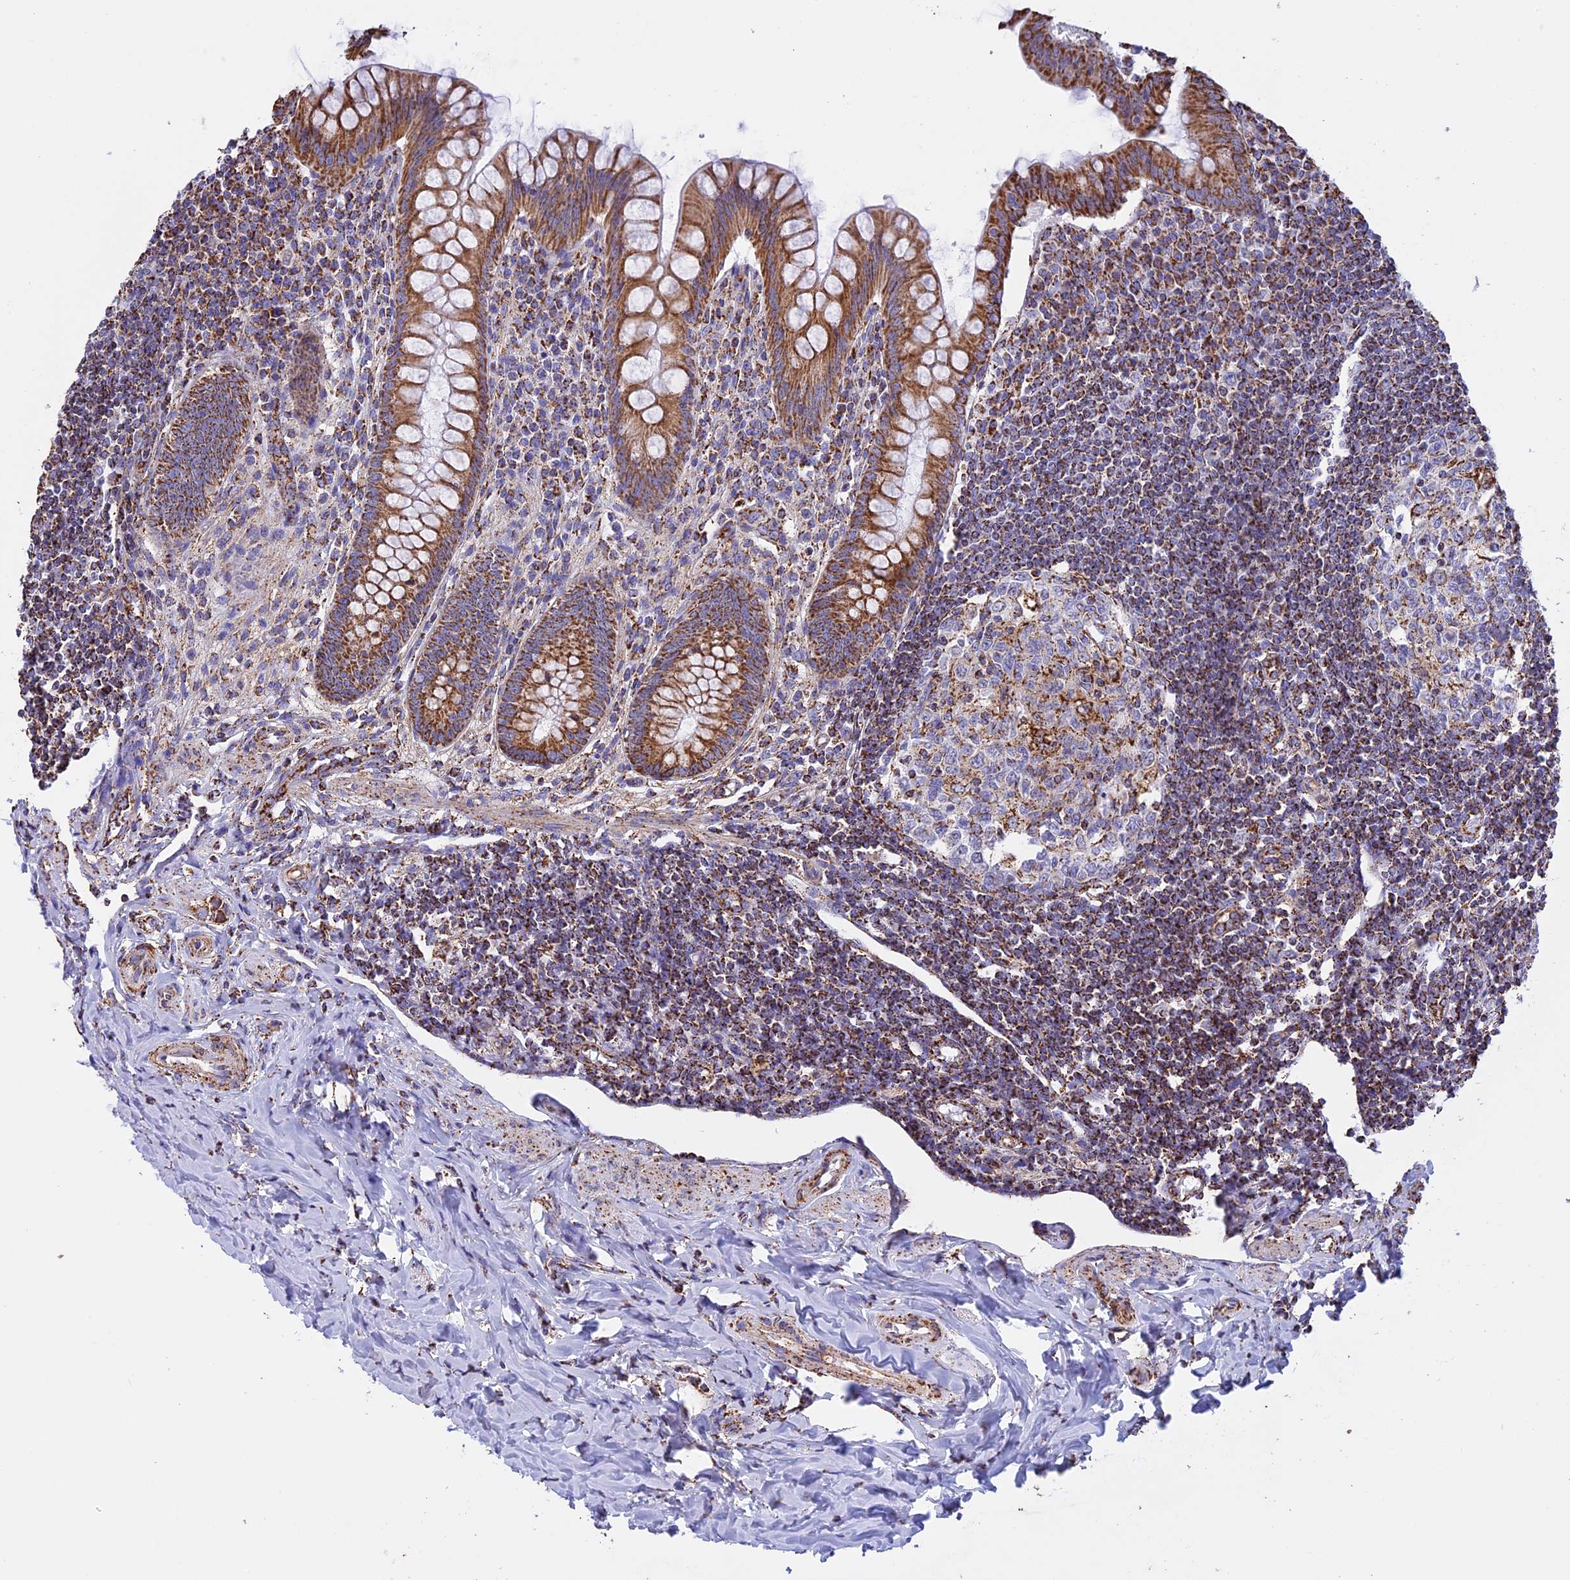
{"staining": {"intensity": "moderate", "quantity": ">75%", "location": "cytoplasmic/membranous"}, "tissue": "appendix", "cell_type": "Glandular cells", "image_type": "normal", "snomed": [{"axis": "morphology", "description": "Normal tissue, NOS"}, {"axis": "topography", "description": "Appendix"}], "caption": "Protein analysis of unremarkable appendix displays moderate cytoplasmic/membranous positivity in approximately >75% of glandular cells.", "gene": "KCNG1", "patient": {"sex": "female", "age": 33}}